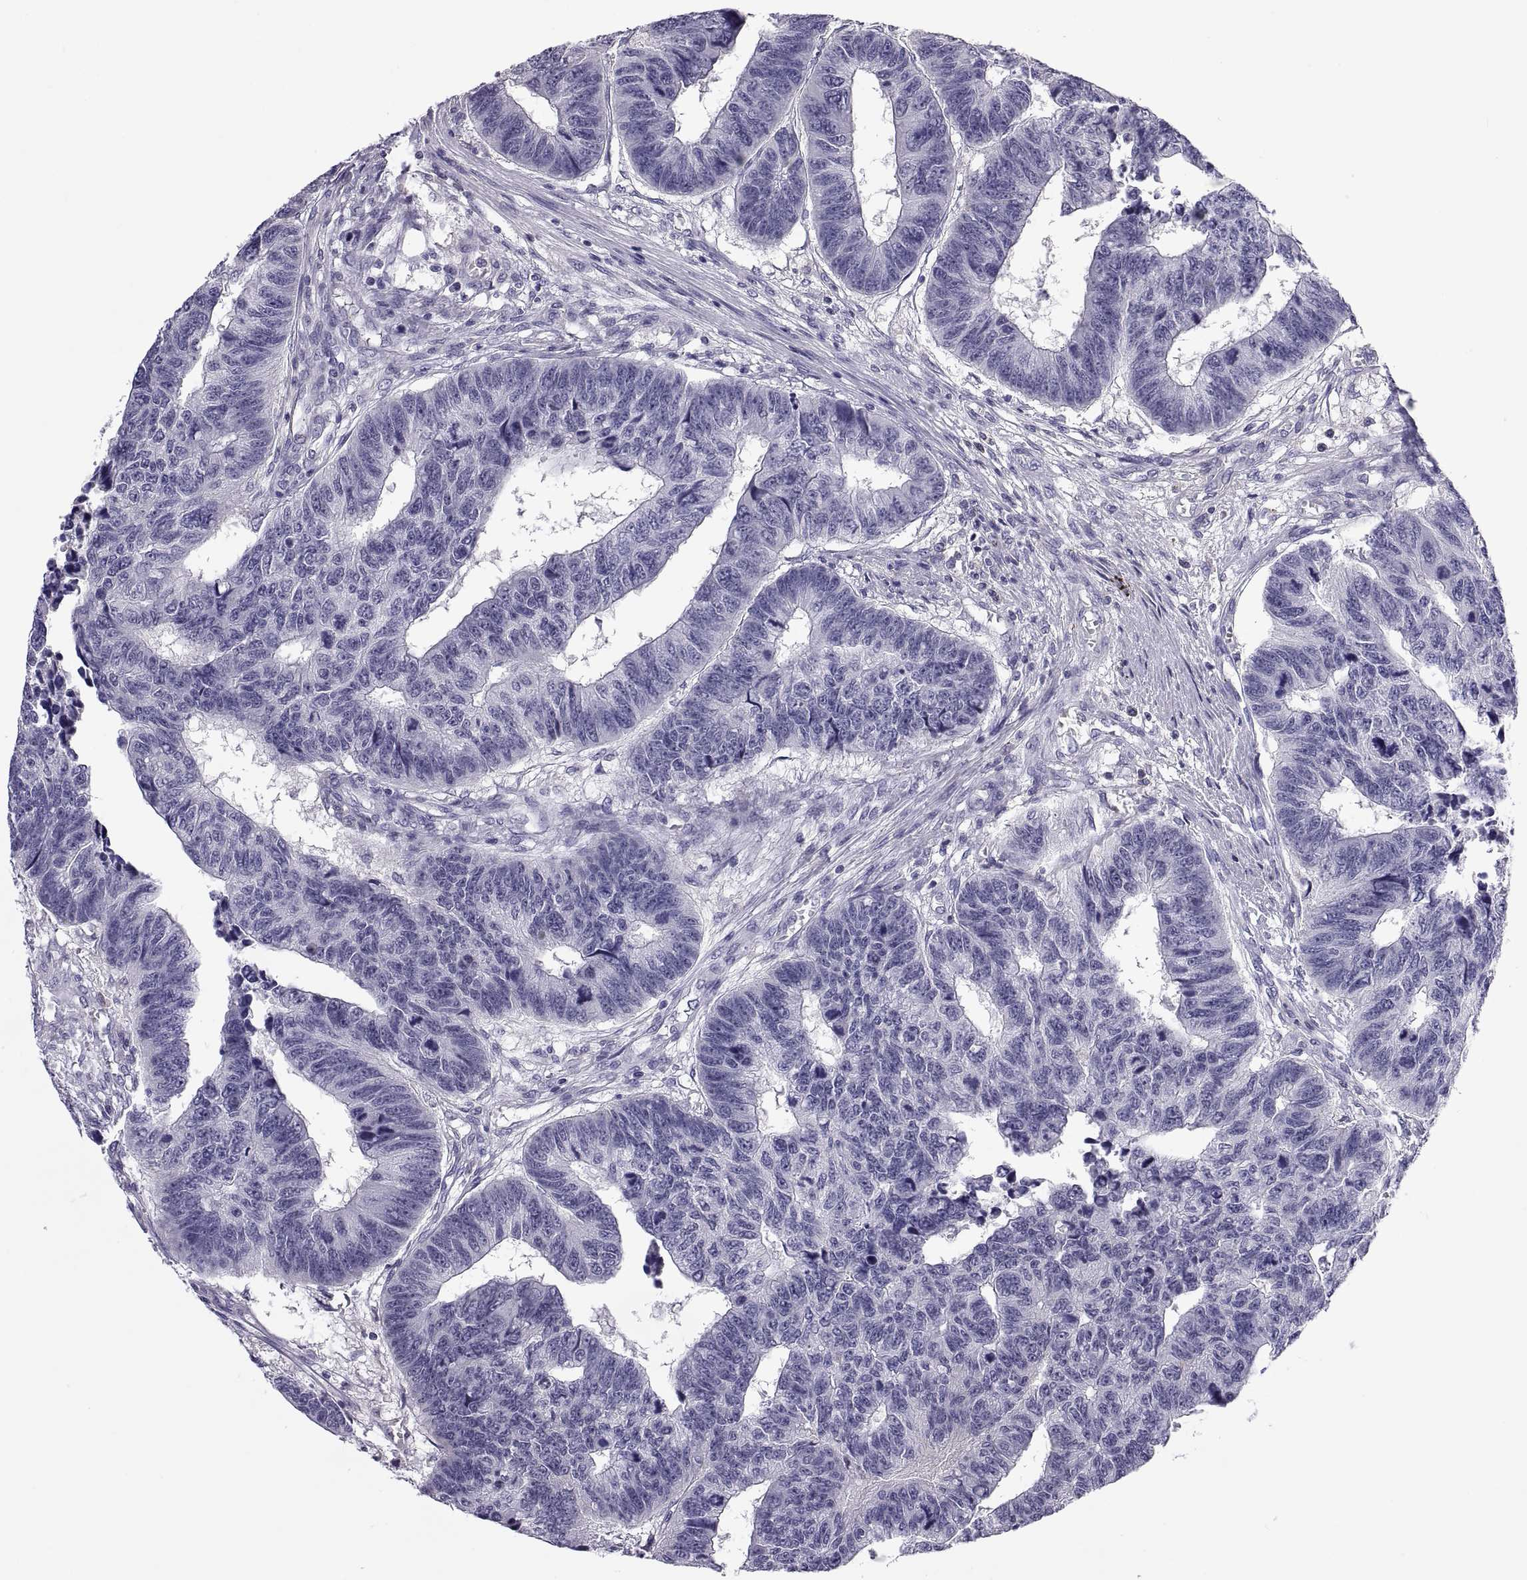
{"staining": {"intensity": "negative", "quantity": "none", "location": "none"}, "tissue": "colorectal cancer", "cell_type": "Tumor cells", "image_type": "cancer", "snomed": [{"axis": "morphology", "description": "Adenocarcinoma, NOS"}, {"axis": "topography", "description": "Rectum"}], "caption": "A high-resolution histopathology image shows immunohistochemistry (IHC) staining of colorectal cancer, which exhibits no significant staining in tumor cells.", "gene": "RGS19", "patient": {"sex": "female", "age": 85}}